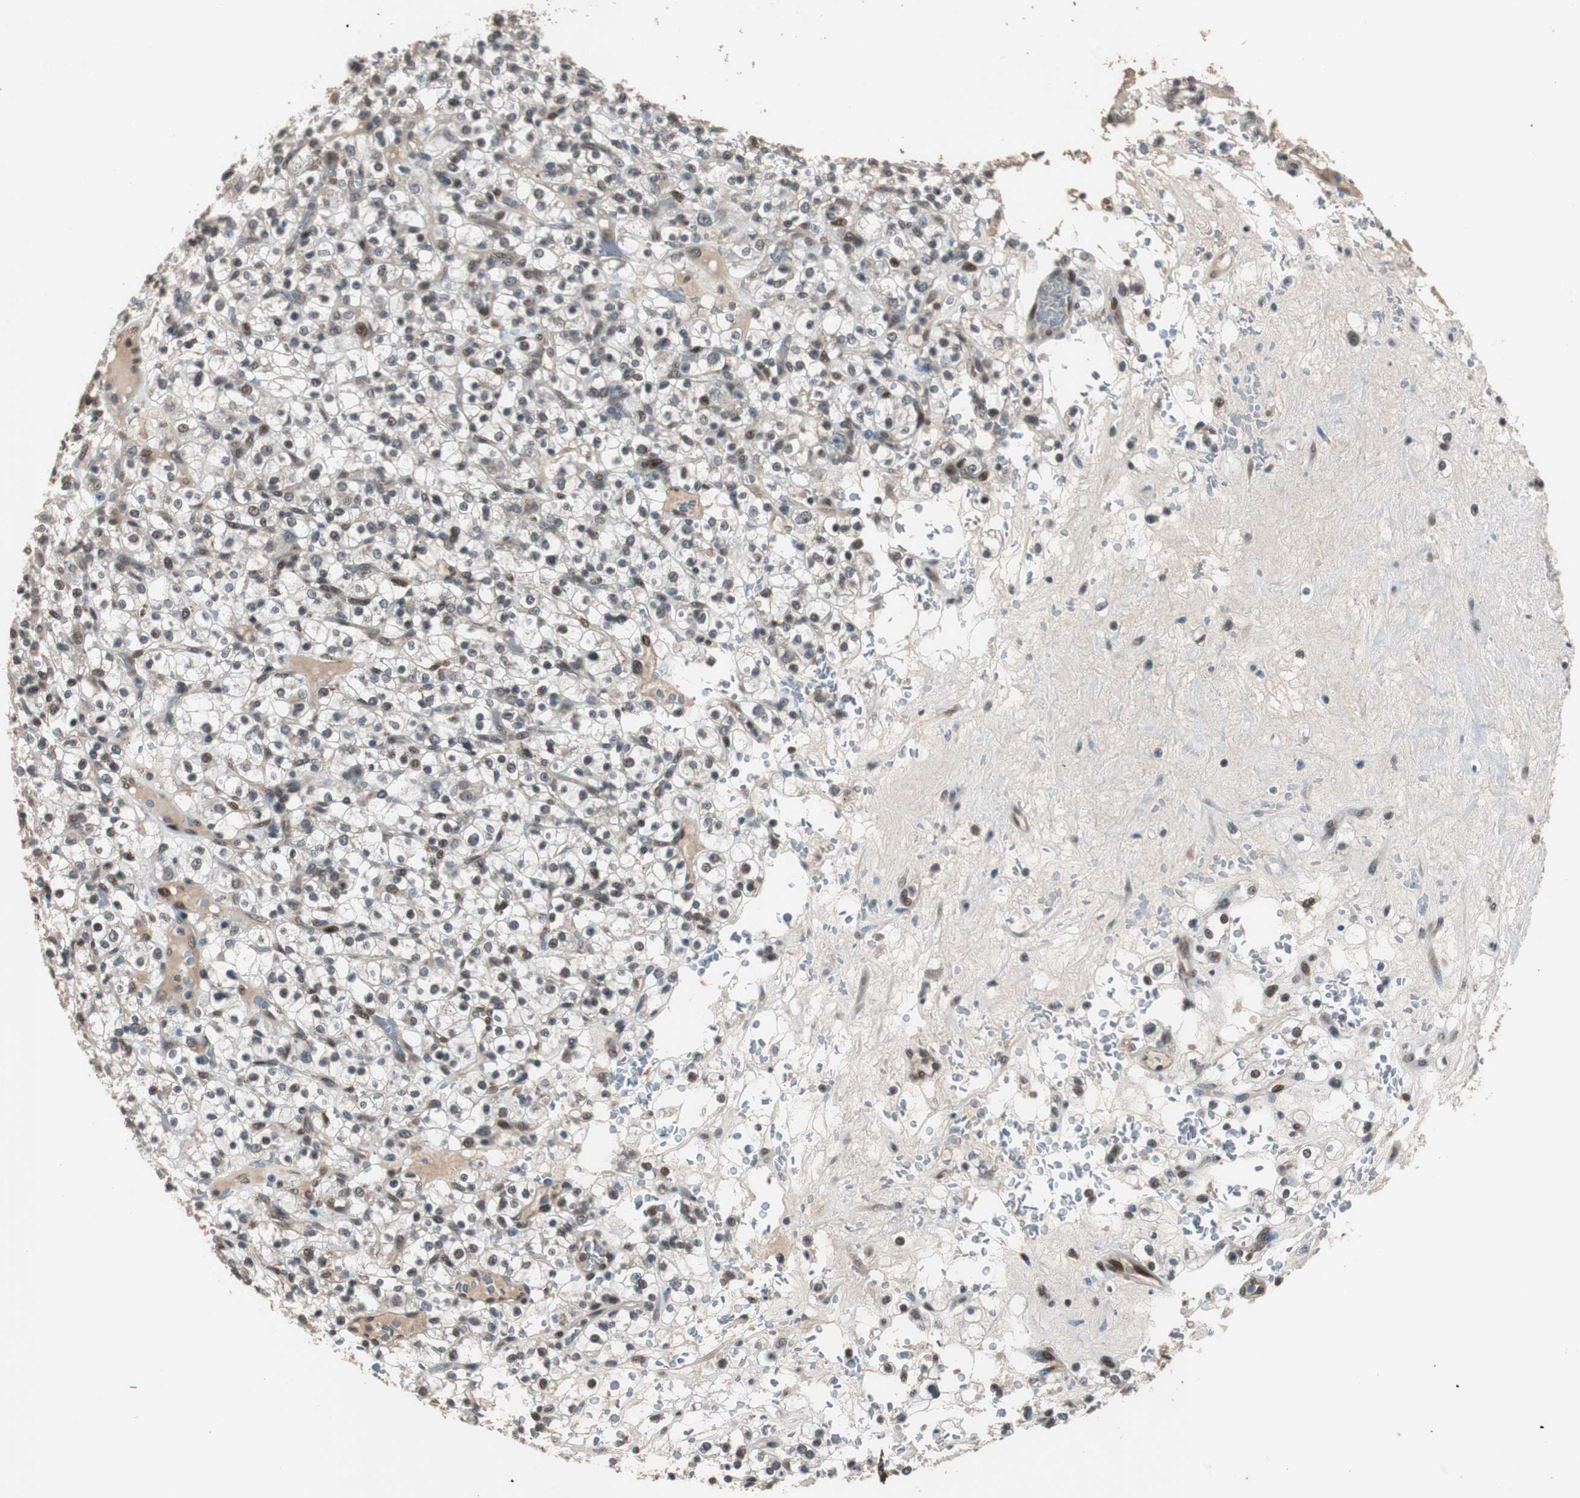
{"staining": {"intensity": "moderate", "quantity": ">75%", "location": "nuclear"}, "tissue": "renal cancer", "cell_type": "Tumor cells", "image_type": "cancer", "snomed": [{"axis": "morphology", "description": "Normal tissue, NOS"}, {"axis": "morphology", "description": "Adenocarcinoma, NOS"}, {"axis": "topography", "description": "Kidney"}], "caption": "Adenocarcinoma (renal) tissue displays moderate nuclear positivity in about >75% of tumor cells, visualized by immunohistochemistry.", "gene": "BOLA1", "patient": {"sex": "female", "age": 72}}